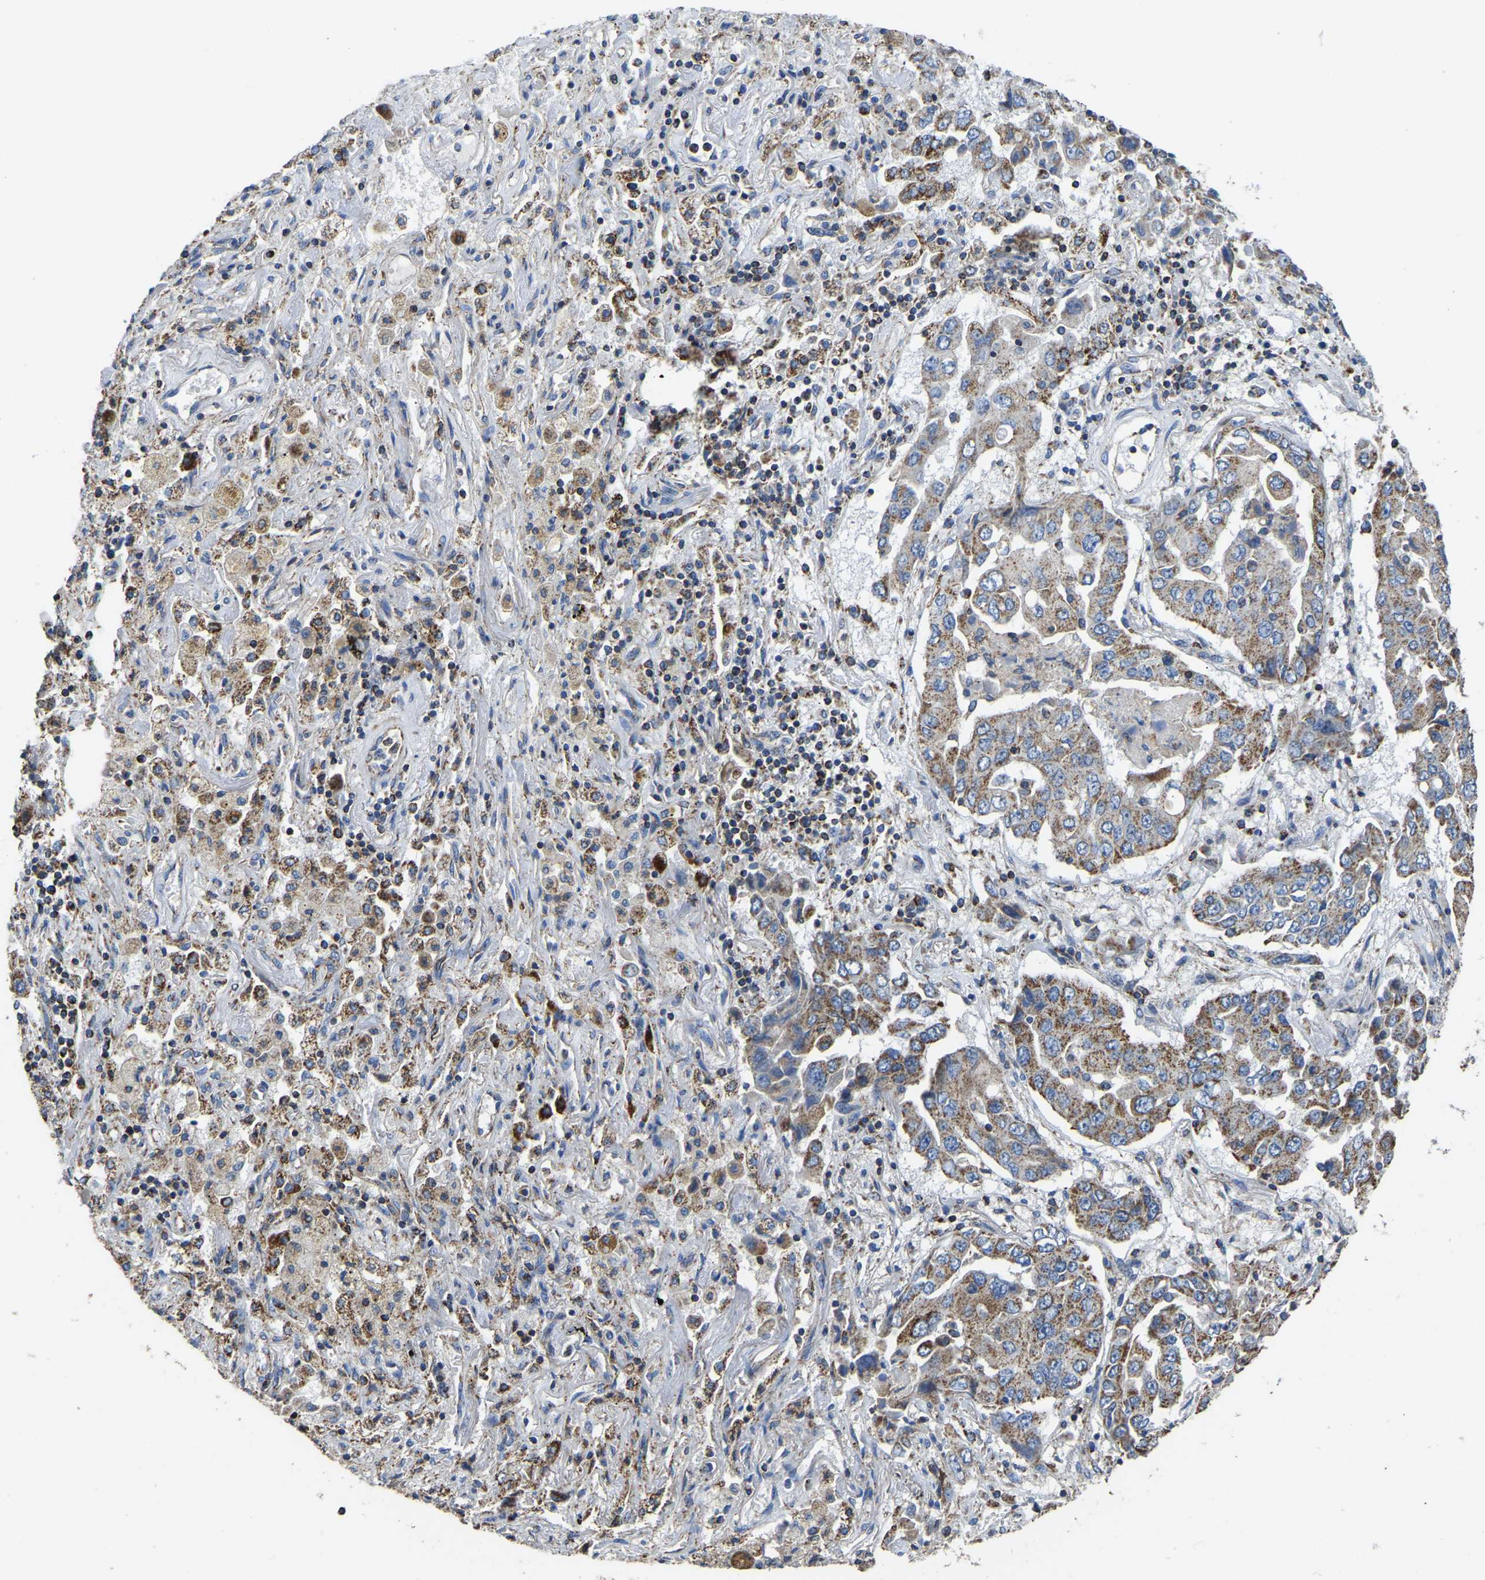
{"staining": {"intensity": "moderate", "quantity": ">75%", "location": "cytoplasmic/membranous"}, "tissue": "lung cancer", "cell_type": "Tumor cells", "image_type": "cancer", "snomed": [{"axis": "morphology", "description": "Adenocarcinoma, NOS"}, {"axis": "topography", "description": "Lung"}], "caption": "Lung cancer (adenocarcinoma) stained with IHC displays moderate cytoplasmic/membranous expression in about >75% of tumor cells. The staining was performed using DAB, with brown indicating positive protein expression. Nuclei are stained blue with hematoxylin.", "gene": "ETFA", "patient": {"sex": "female", "age": 65}}